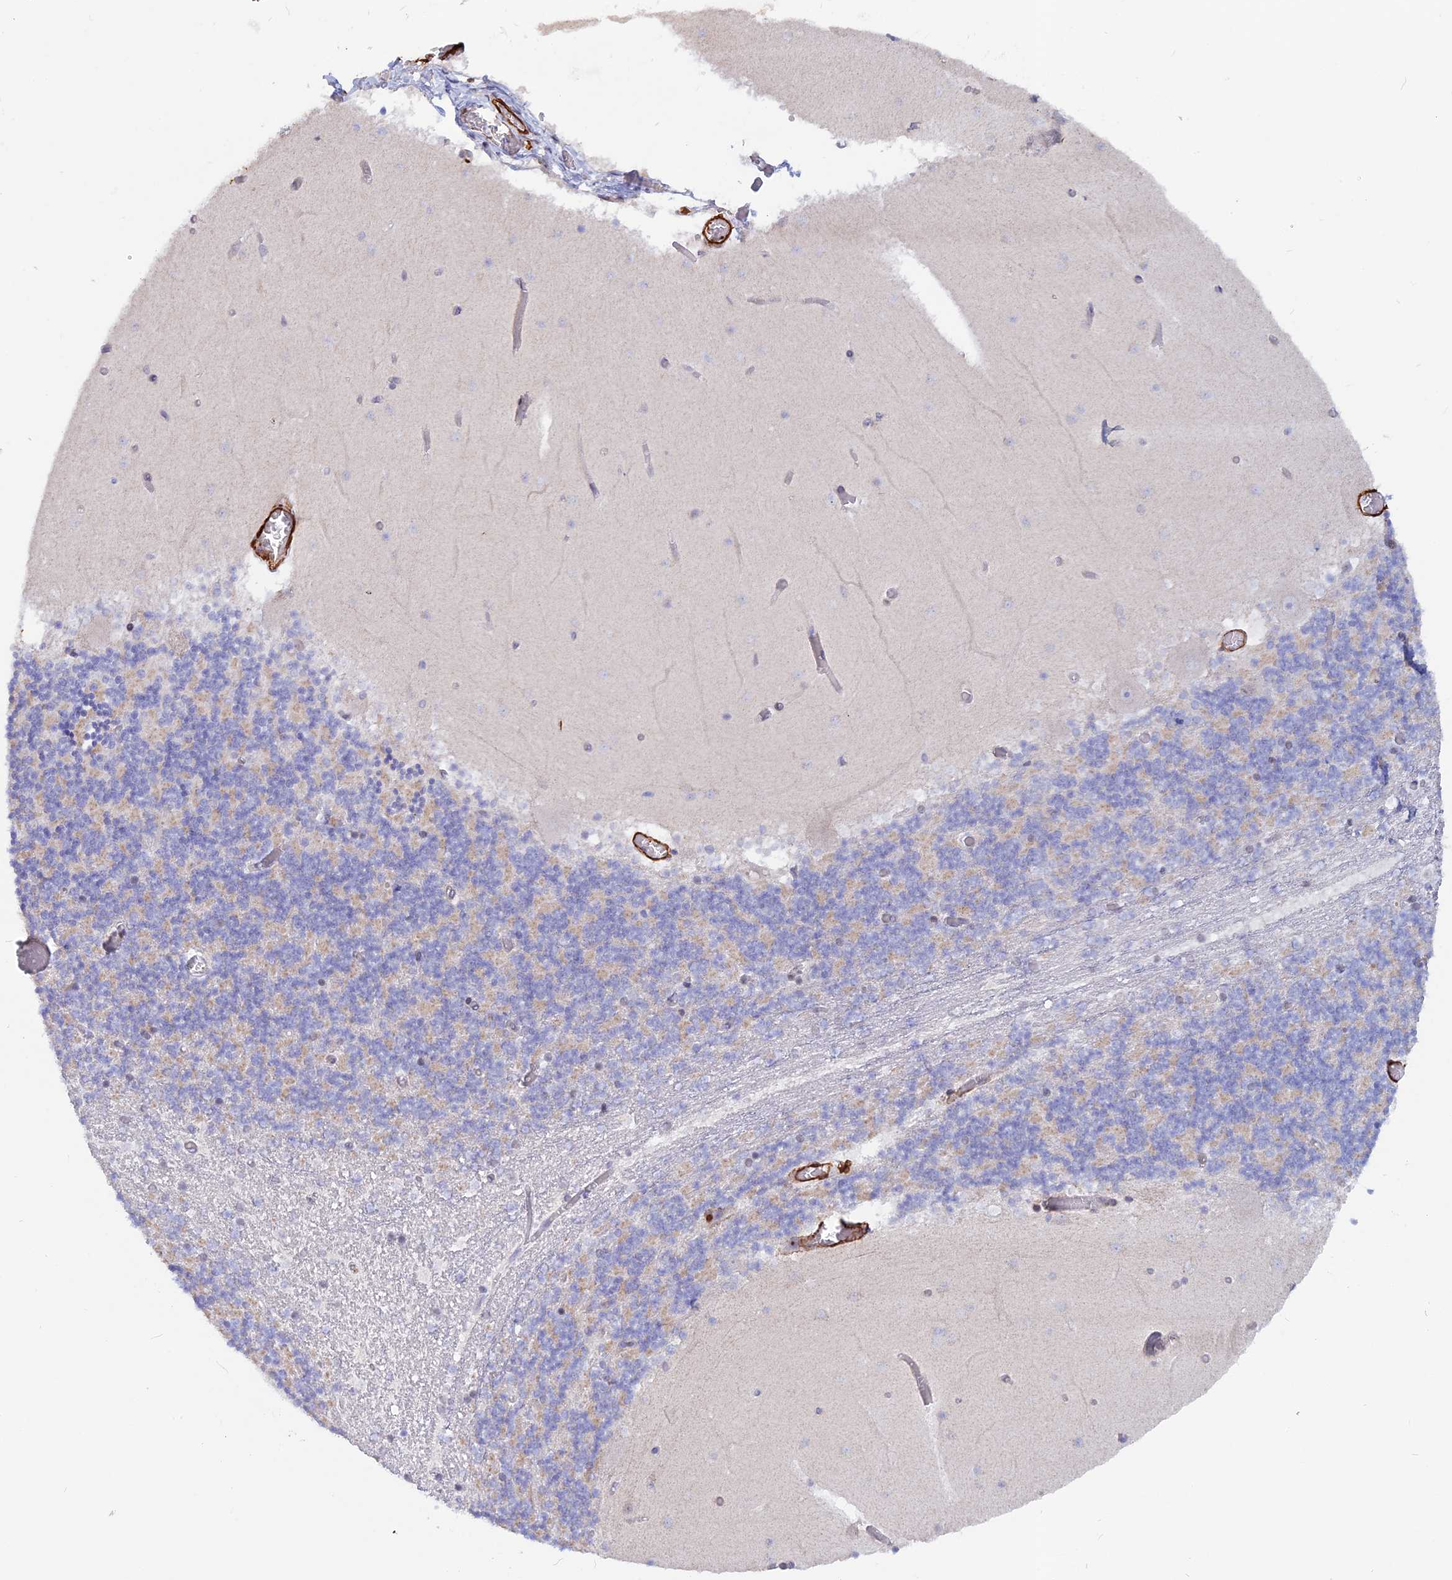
{"staining": {"intensity": "weak", "quantity": "25%-75%", "location": "cytoplasmic/membranous"}, "tissue": "cerebellum", "cell_type": "Cells in granular layer", "image_type": "normal", "snomed": [{"axis": "morphology", "description": "Normal tissue, NOS"}, {"axis": "topography", "description": "Cerebellum"}], "caption": "Protein staining exhibits weak cytoplasmic/membranous positivity in about 25%-75% of cells in granular layer in normal cerebellum. The staining is performed using DAB (3,3'-diaminobenzidine) brown chromogen to label protein expression. The nuclei are counter-stained blue using hematoxylin.", "gene": "CCDC154", "patient": {"sex": "female", "age": 28}}